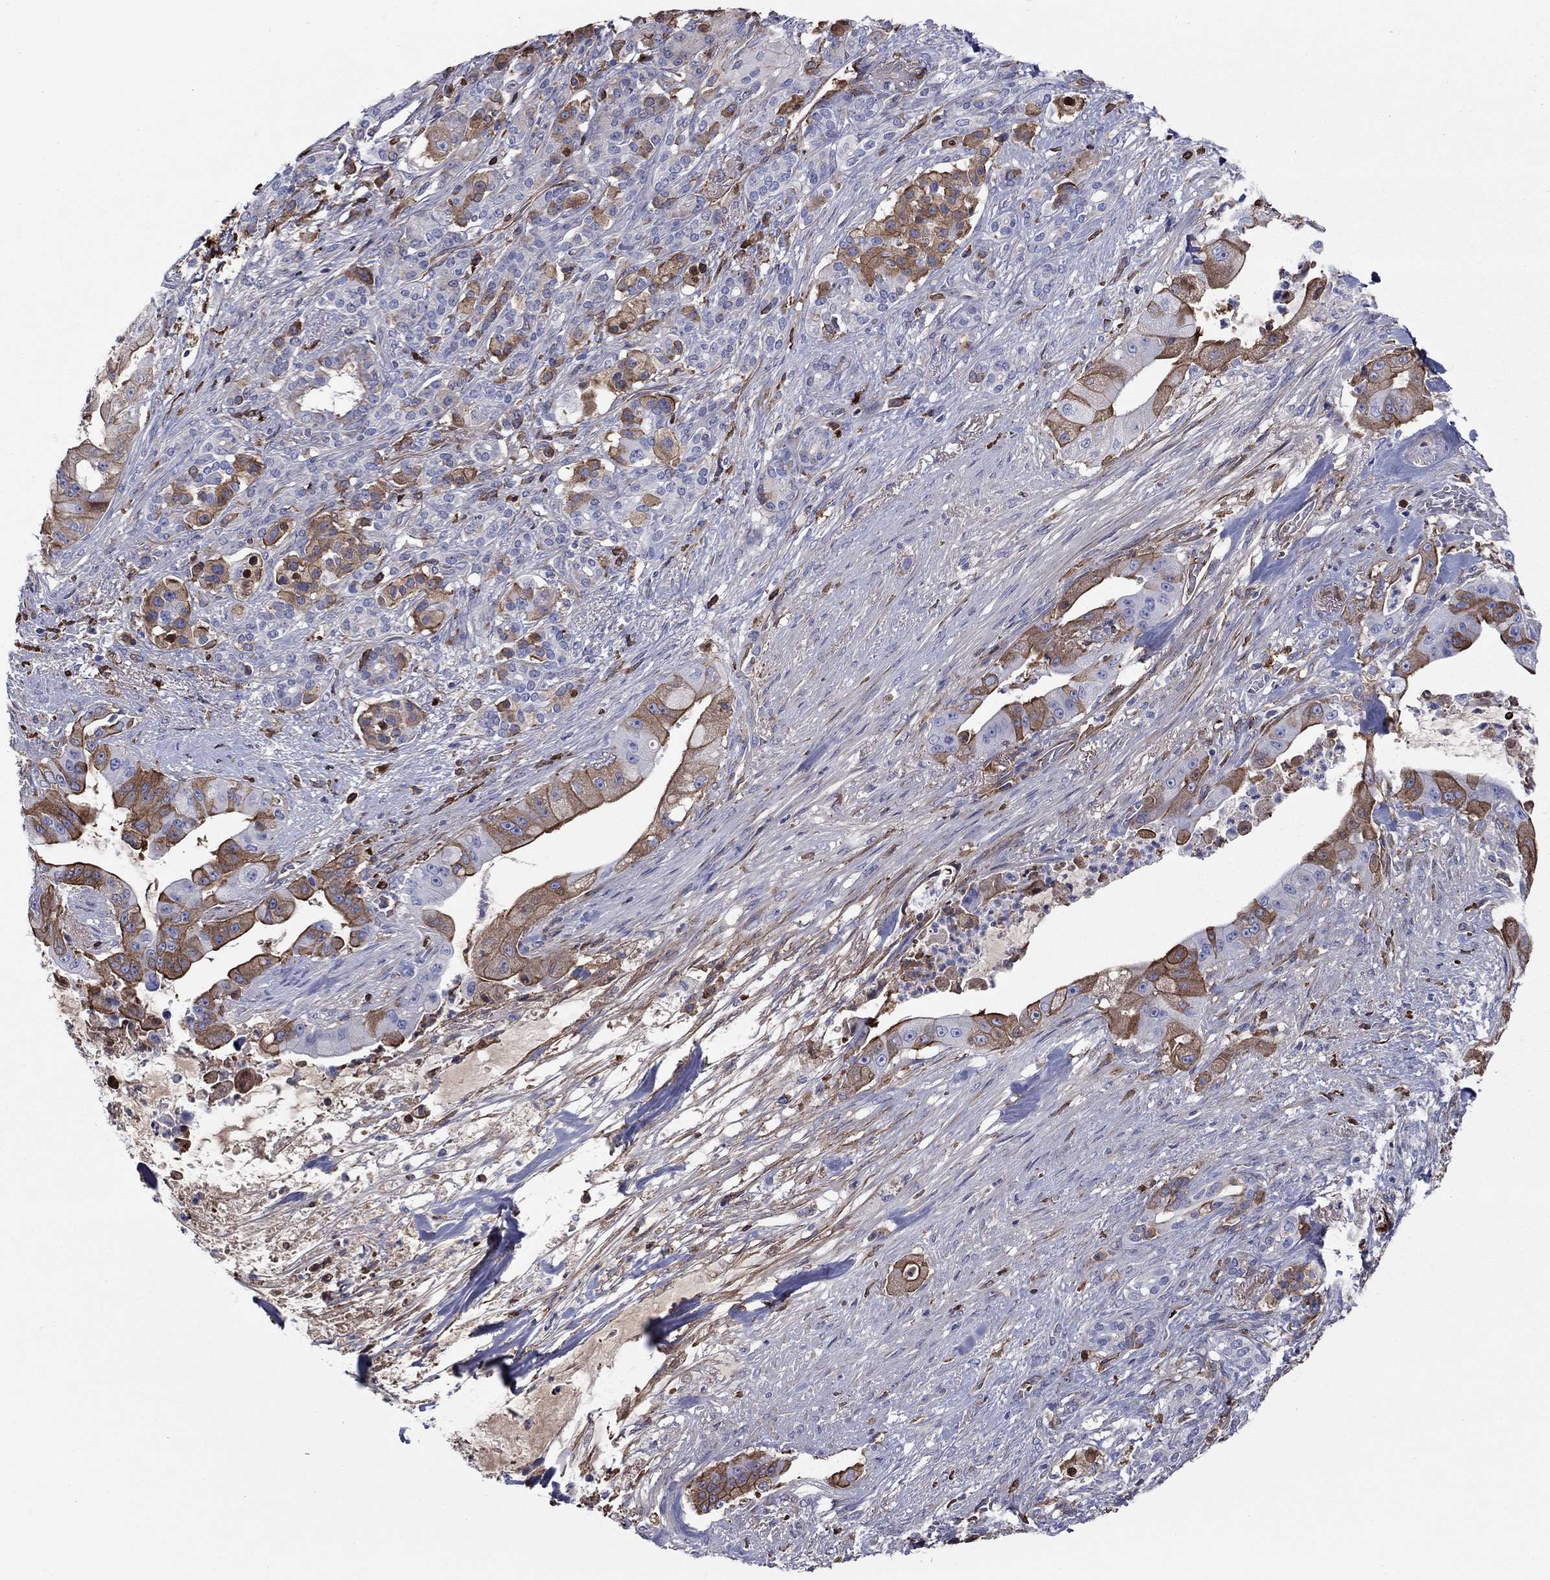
{"staining": {"intensity": "moderate", "quantity": "25%-75%", "location": "cytoplasmic/membranous"}, "tissue": "pancreatic cancer", "cell_type": "Tumor cells", "image_type": "cancer", "snomed": [{"axis": "morphology", "description": "Normal tissue, NOS"}, {"axis": "morphology", "description": "Inflammation, NOS"}, {"axis": "morphology", "description": "Adenocarcinoma, NOS"}, {"axis": "topography", "description": "Pancreas"}], "caption": "A medium amount of moderate cytoplasmic/membranous positivity is seen in approximately 25%-75% of tumor cells in pancreatic cancer tissue.", "gene": "HPX", "patient": {"sex": "male", "age": 57}}